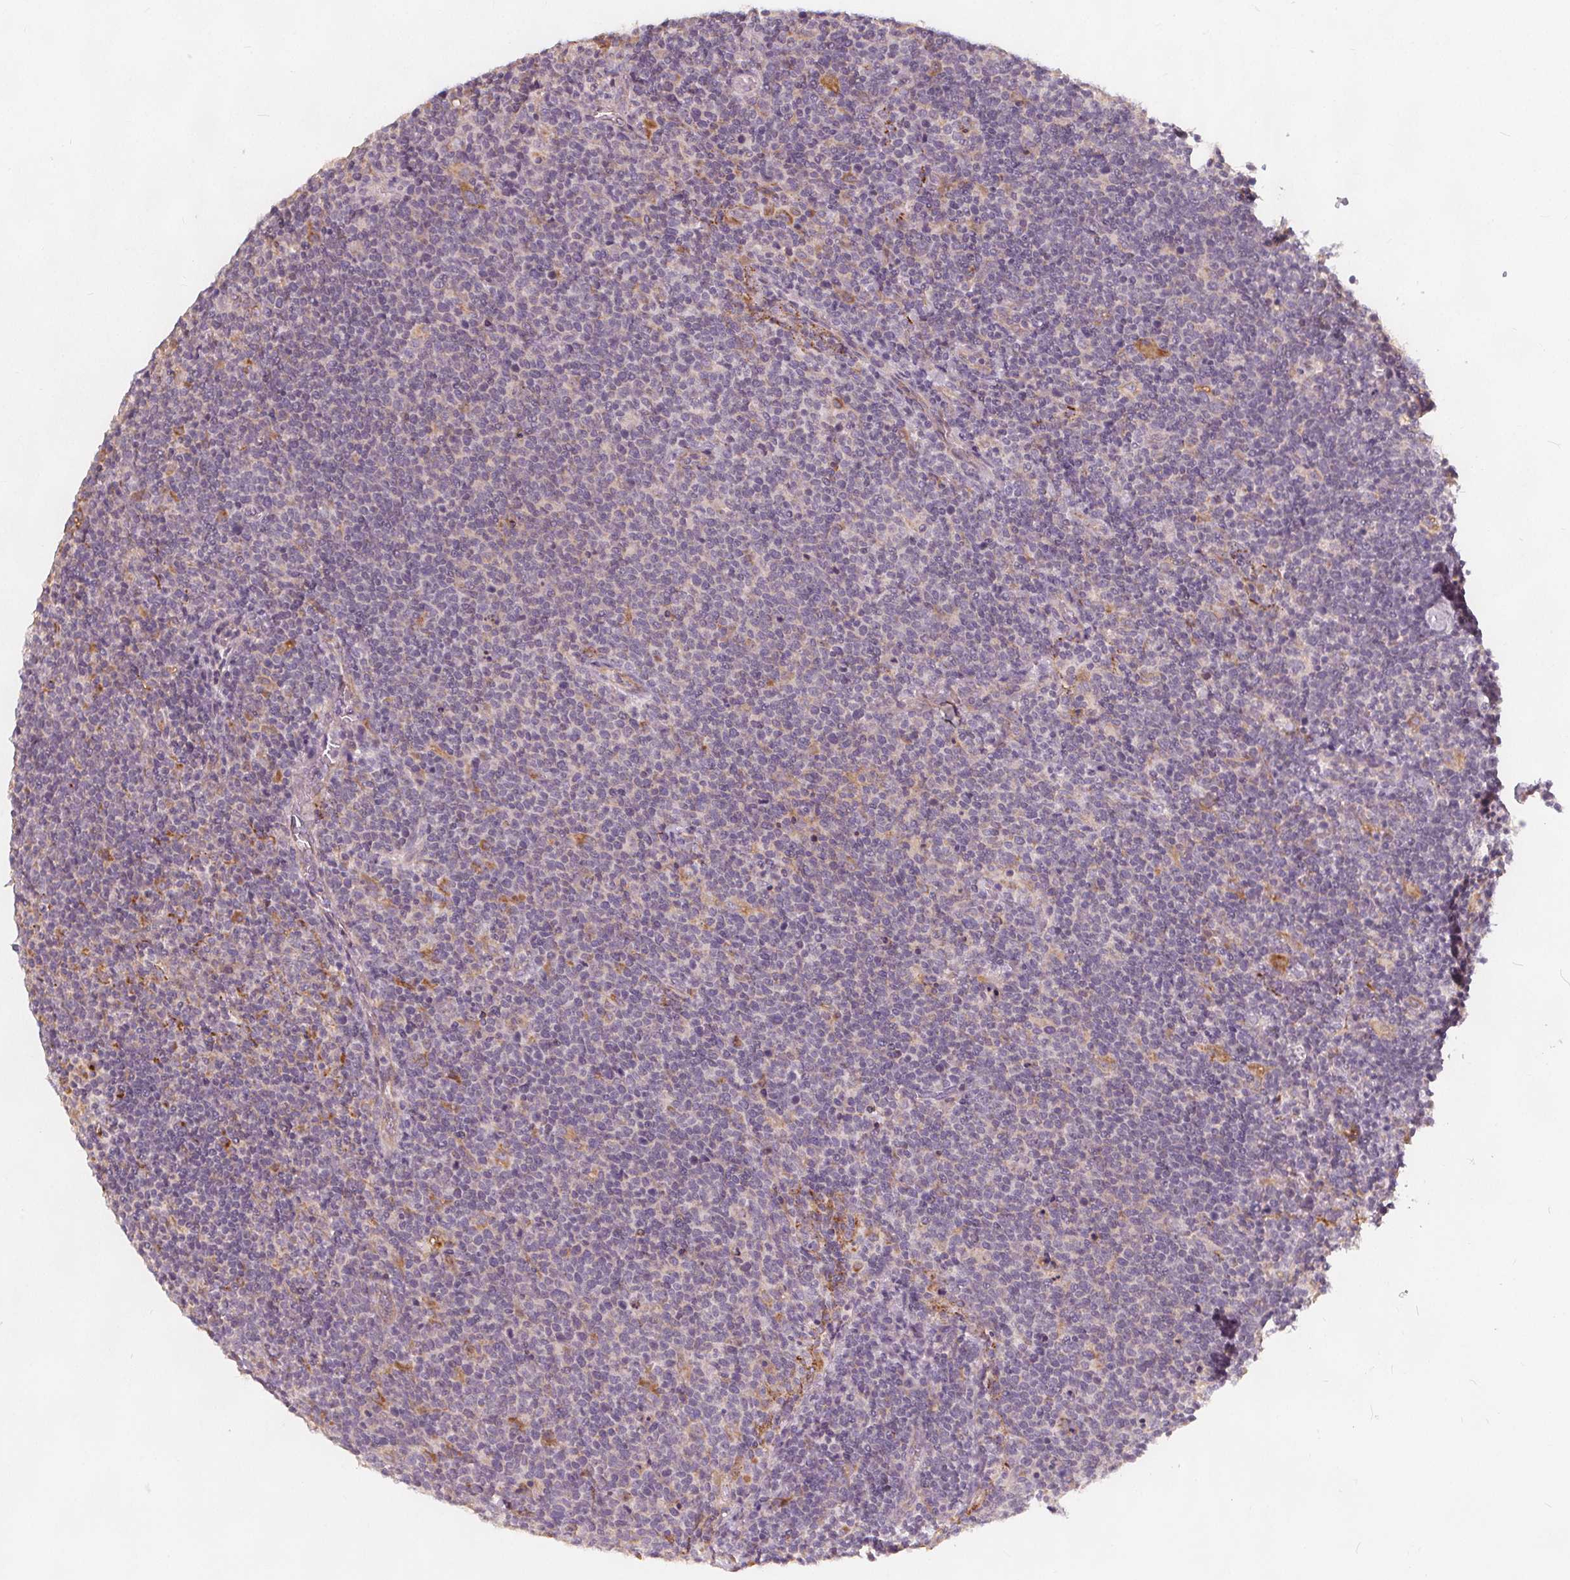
{"staining": {"intensity": "negative", "quantity": "none", "location": "none"}, "tissue": "lymphoma", "cell_type": "Tumor cells", "image_type": "cancer", "snomed": [{"axis": "morphology", "description": "Malignant lymphoma, non-Hodgkin's type, High grade"}, {"axis": "topography", "description": "Lymph node"}], "caption": "Immunohistochemical staining of lymphoma reveals no significant staining in tumor cells.", "gene": "DRC3", "patient": {"sex": "male", "age": 61}}